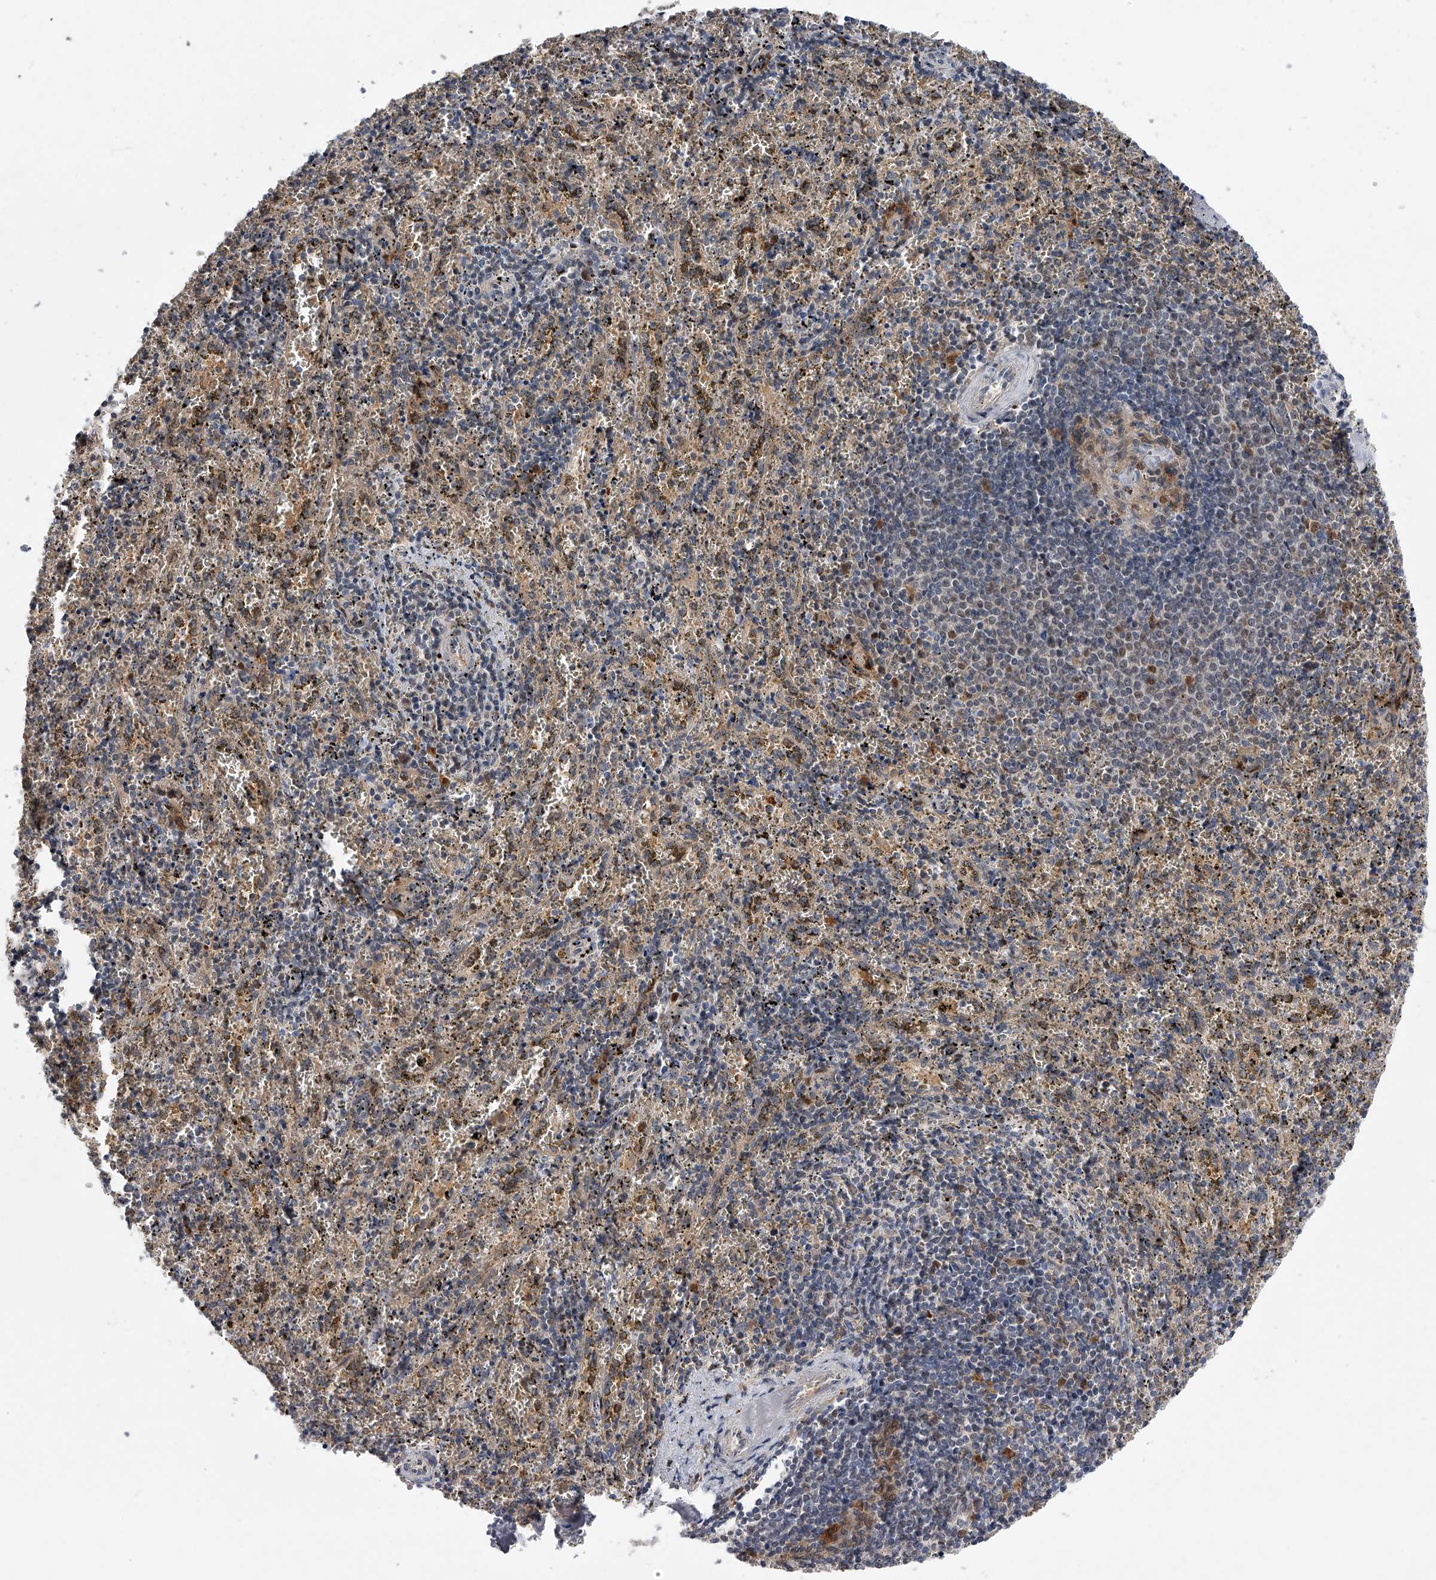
{"staining": {"intensity": "moderate", "quantity": "<25%", "location": "cytoplasmic/membranous,nuclear"}, "tissue": "spleen", "cell_type": "Cells in red pulp", "image_type": "normal", "snomed": [{"axis": "morphology", "description": "Normal tissue, NOS"}, {"axis": "topography", "description": "Spleen"}], "caption": "Immunohistochemistry staining of normal spleen, which demonstrates low levels of moderate cytoplasmic/membranous,nuclear positivity in approximately <25% of cells in red pulp indicating moderate cytoplasmic/membranous,nuclear protein expression. The staining was performed using DAB (3,3'-diaminobenzidine) (brown) for protein detection and nuclei were counterstained in hematoxylin (blue).", "gene": "RWDD2A", "patient": {"sex": "male", "age": 11}}